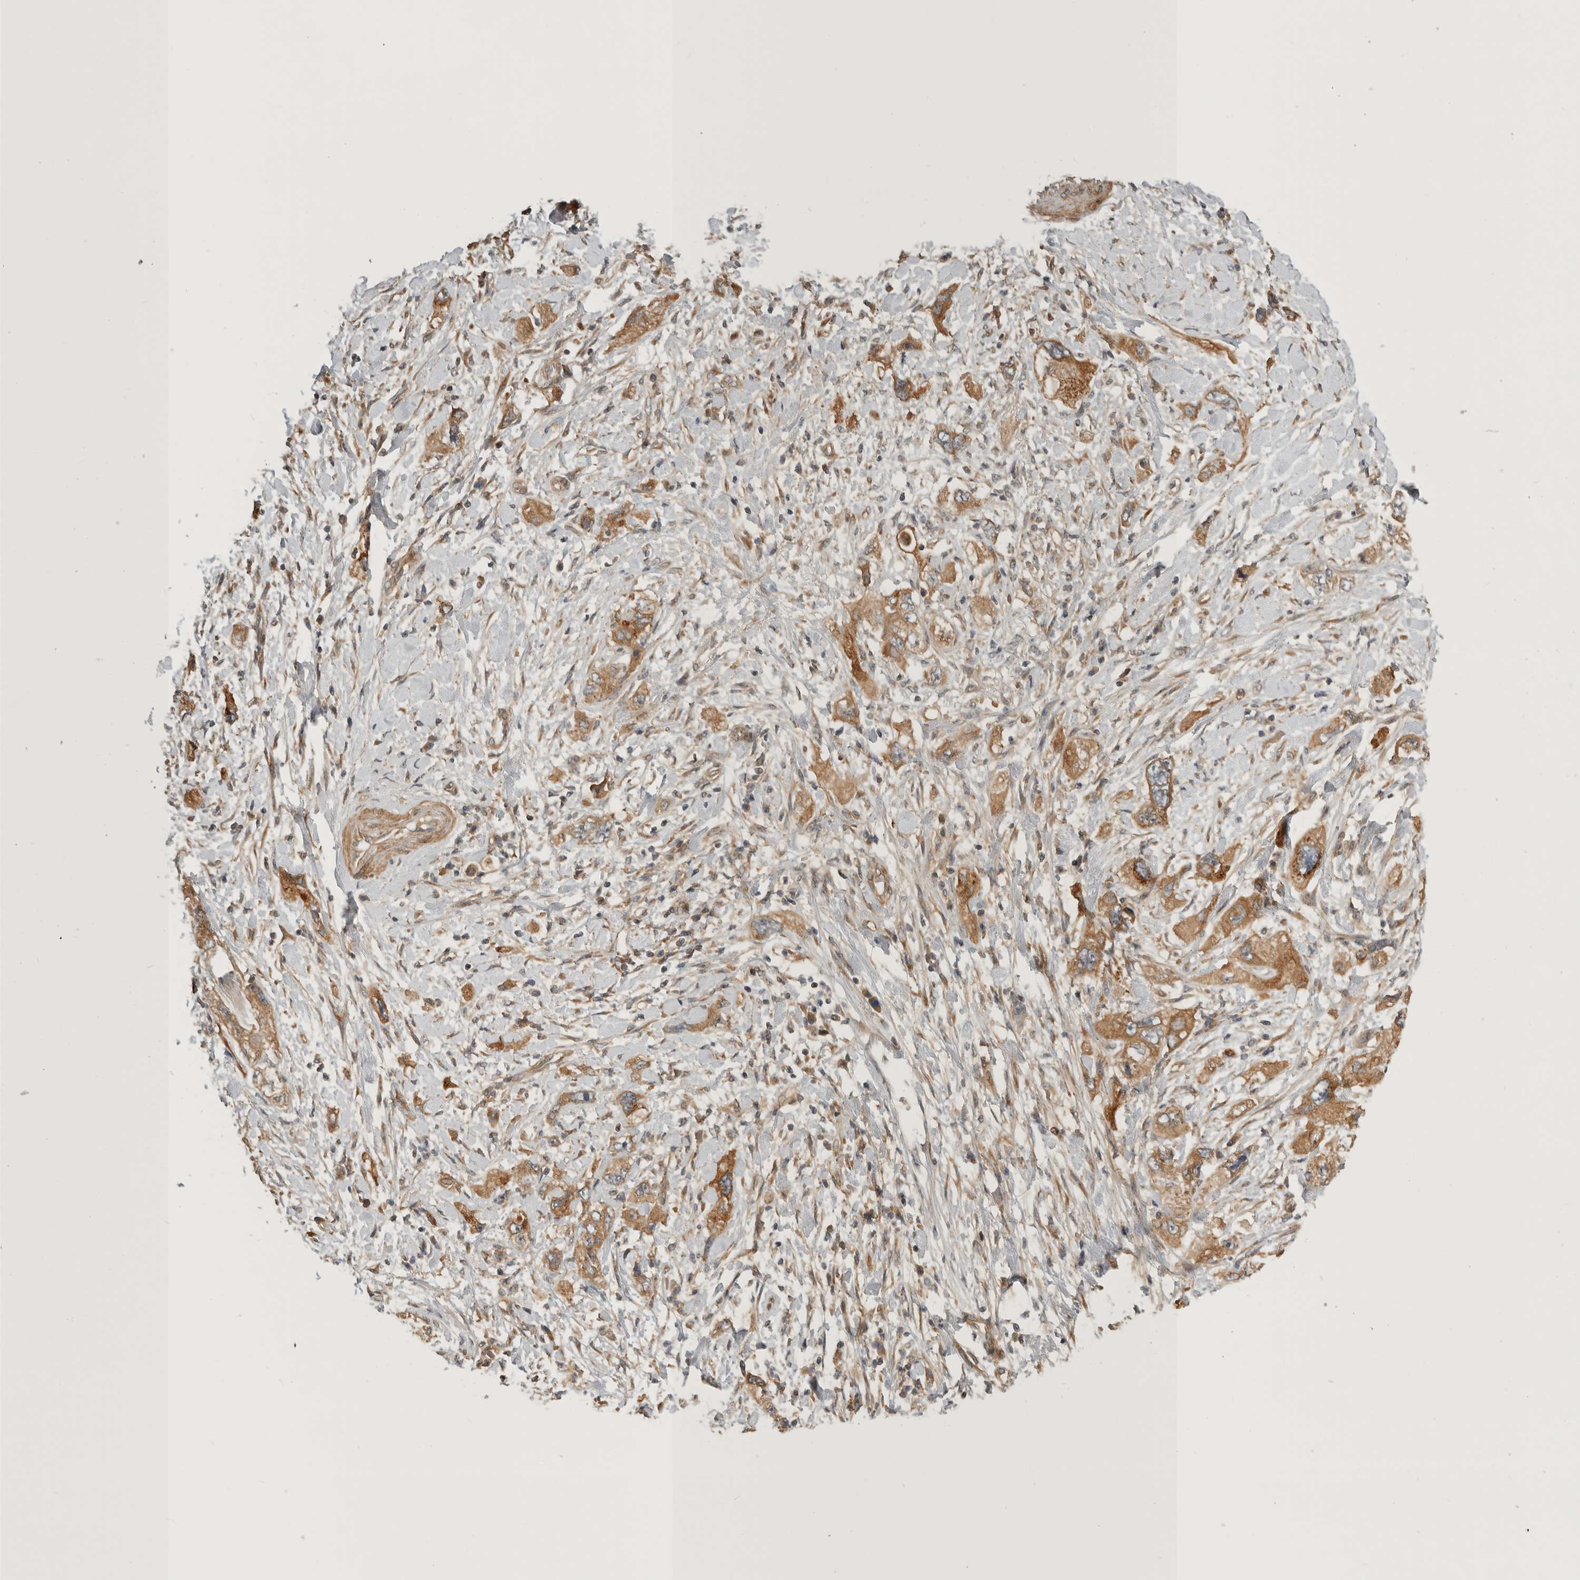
{"staining": {"intensity": "moderate", "quantity": ">75%", "location": "cytoplasmic/membranous"}, "tissue": "pancreatic cancer", "cell_type": "Tumor cells", "image_type": "cancer", "snomed": [{"axis": "morphology", "description": "Adenocarcinoma, NOS"}, {"axis": "topography", "description": "Pancreas"}], "caption": "Human pancreatic cancer (adenocarcinoma) stained for a protein (brown) displays moderate cytoplasmic/membranous positive expression in approximately >75% of tumor cells.", "gene": "CUEDC1", "patient": {"sex": "female", "age": 73}}